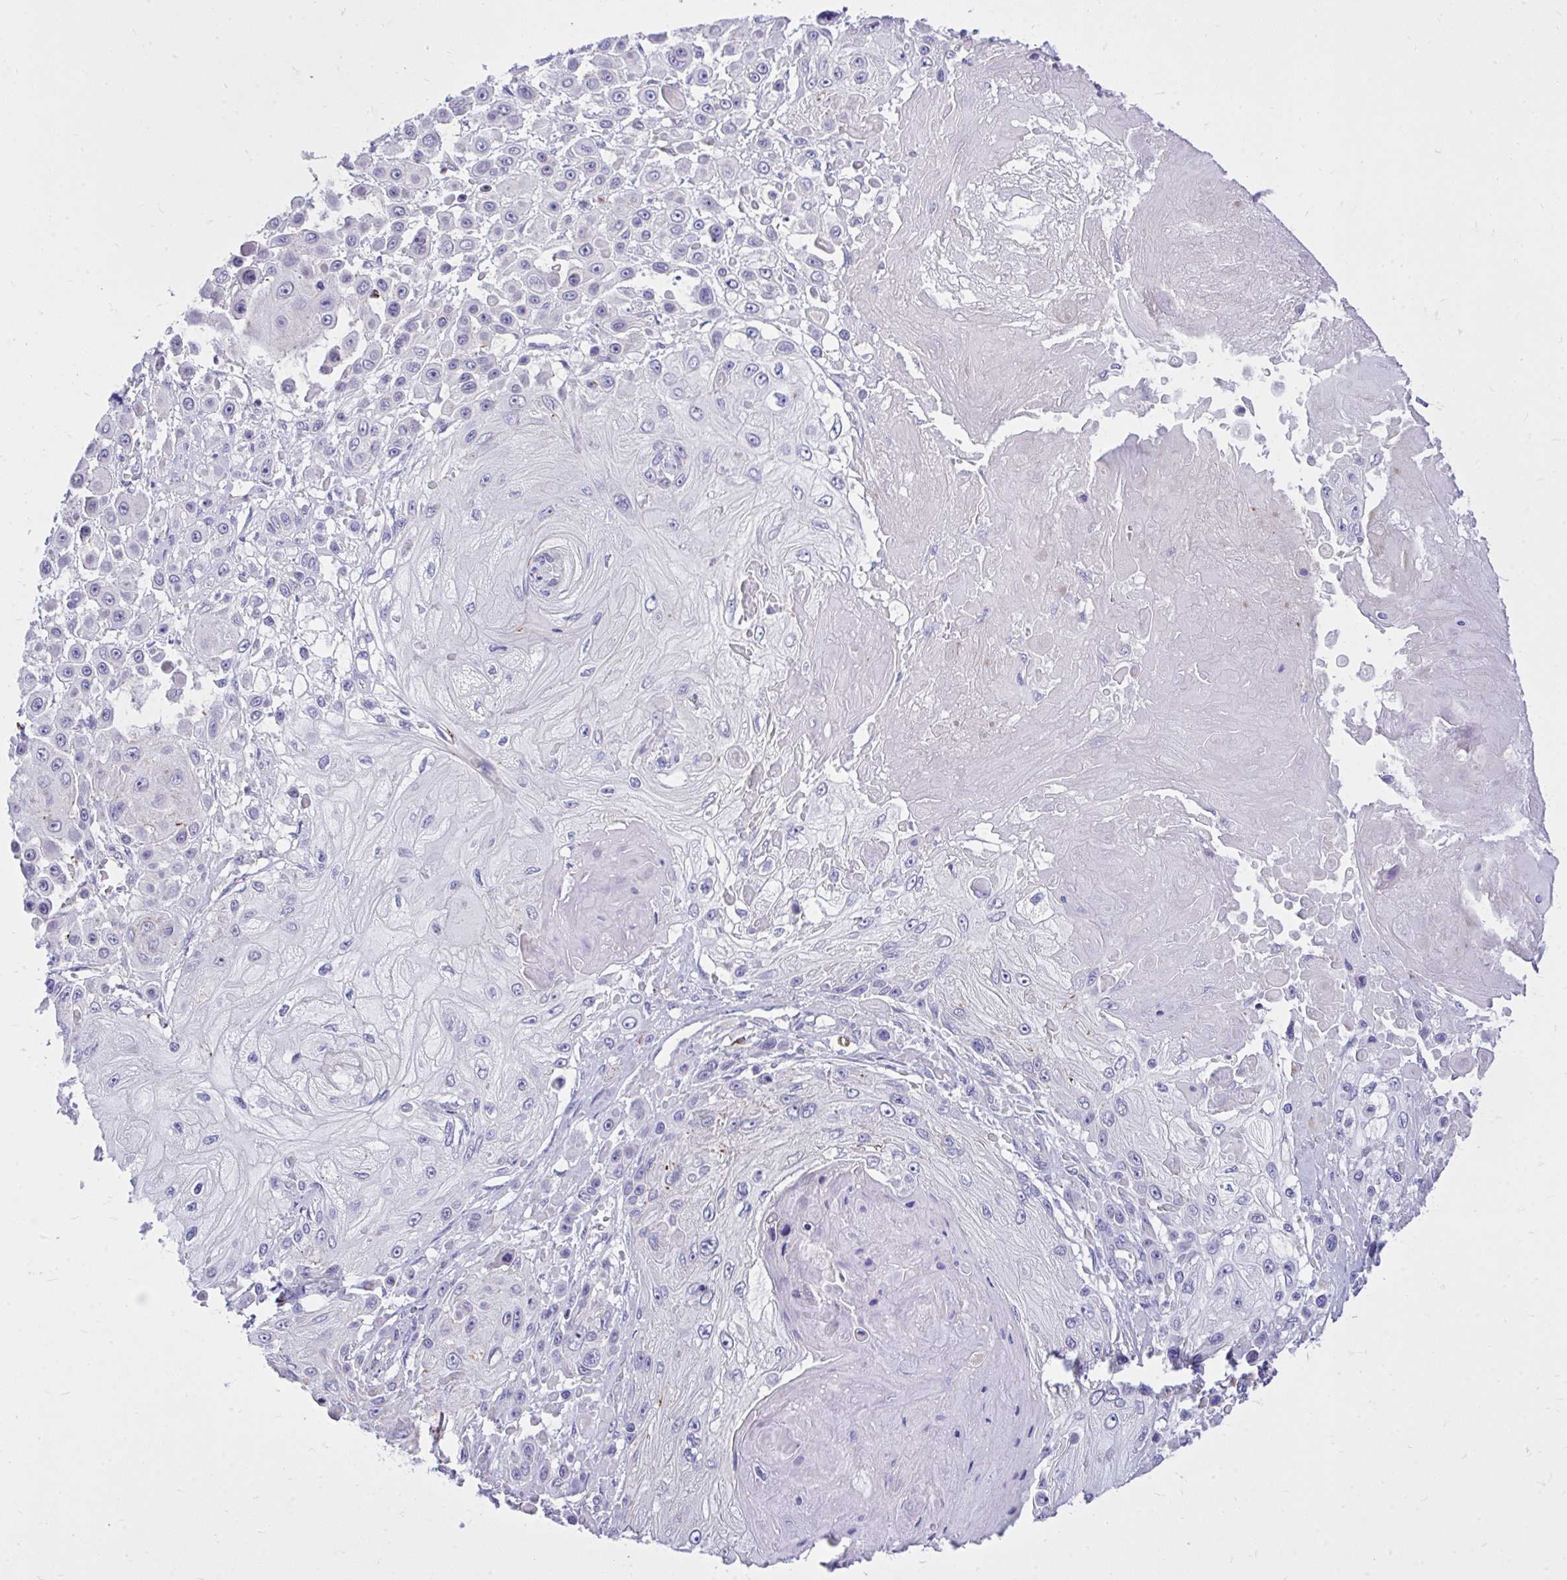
{"staining": {"intensity": "weak", "quantity": "<25%", "location": "cytoplasmic/membranous"}, "tissue": "skin cancer", "cell_type": "Tumor cells", "image_type": "cancer", "snomed": [{"axis": "morphology", "description": "Squamous cell carcinoma, NOS"}, {"axis": "topography", "description": "Skin"}], "caption": "Protein analysis of skin squamous cell carcinoma displays no significant staining in tumor cells.", "gene": "TP53I11", "patient": {"sex": "male", "age": 67}}